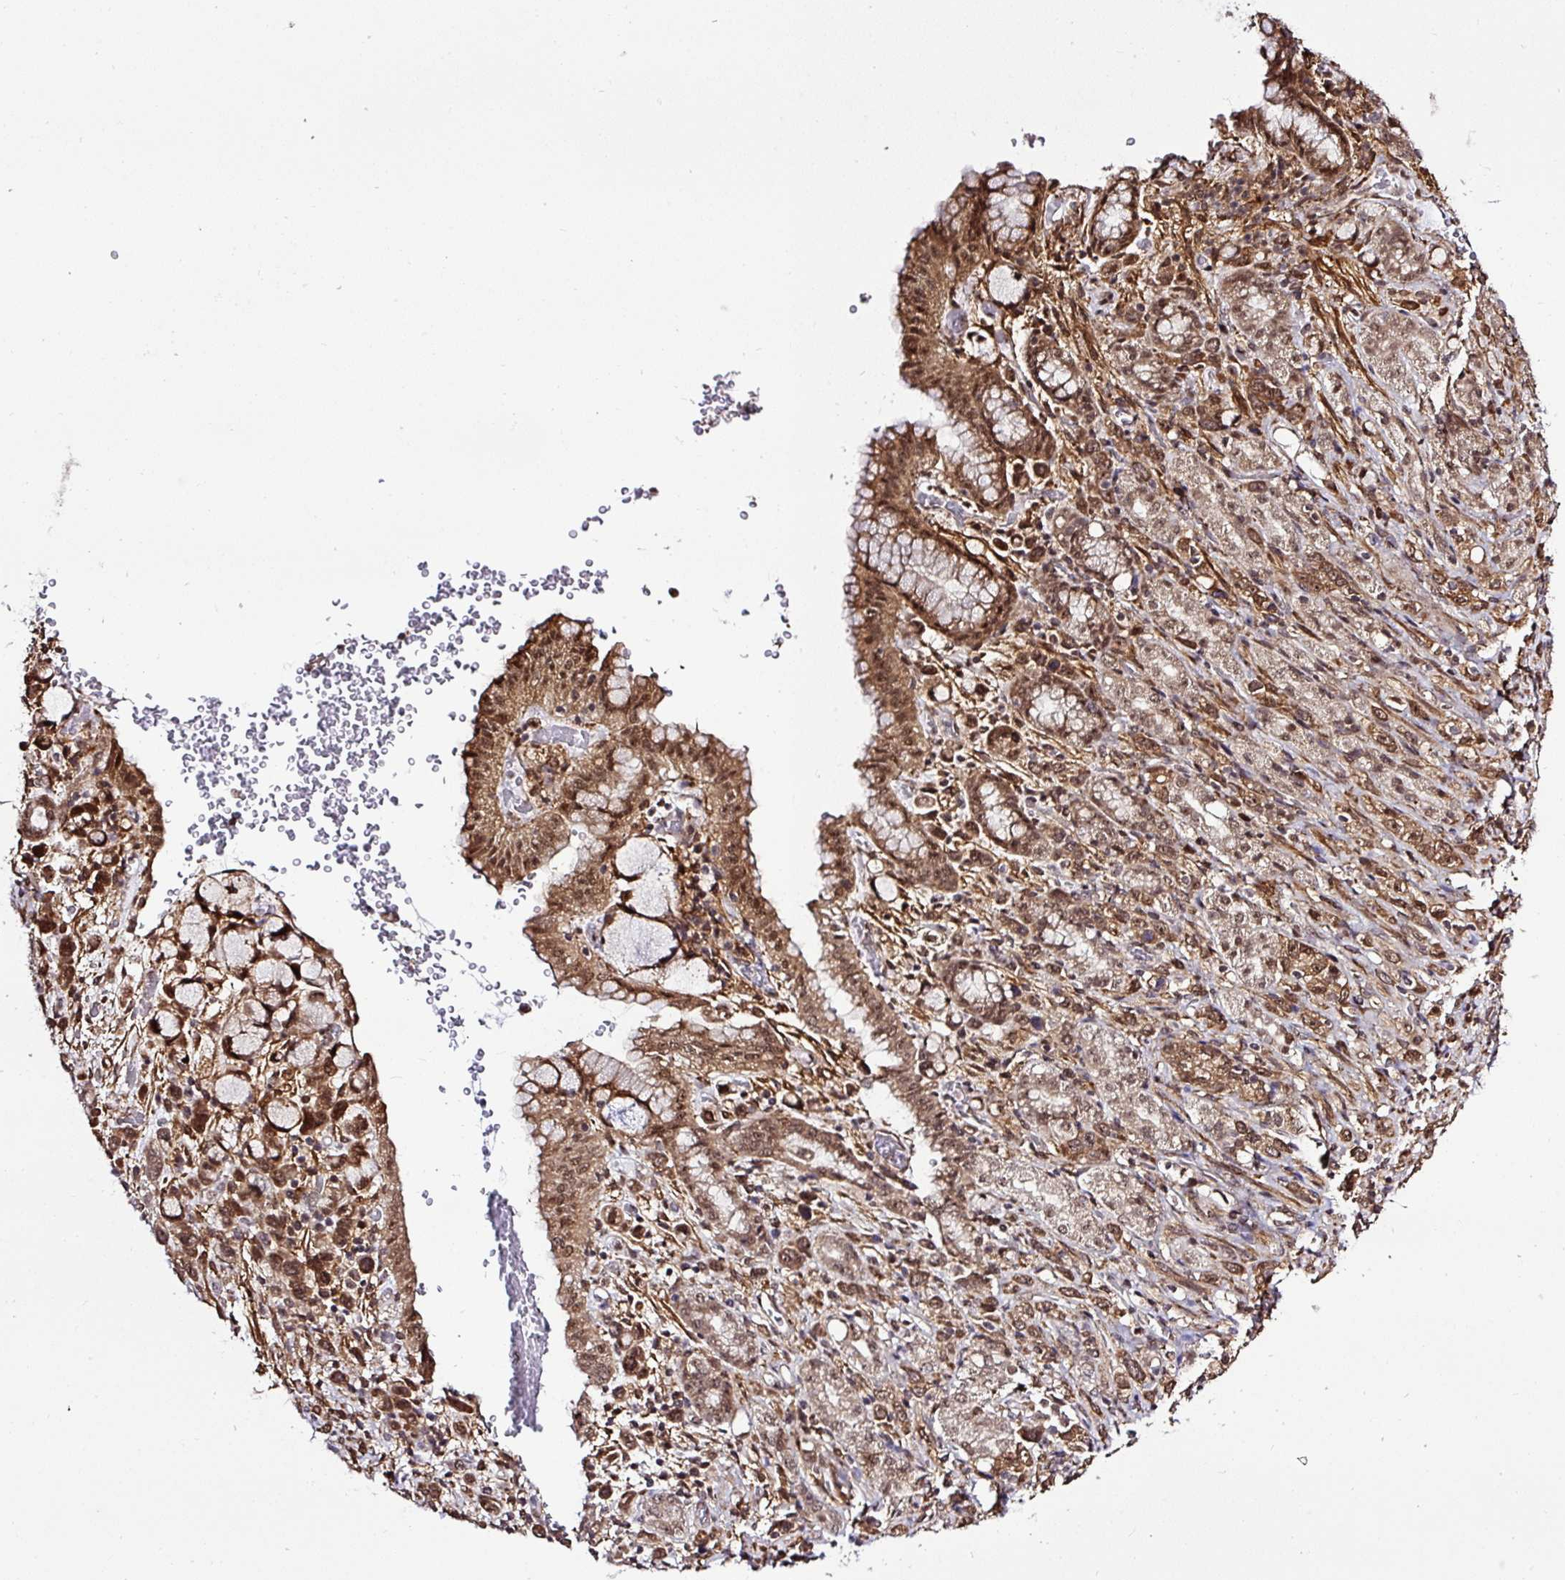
{"staining": {"intensity": "moderate", "quantity": ">75%", "location": "cytoplasmic/membranous,nuclear"}, "tissue": "stomach cancer", "cell_type": "Tumor cells", "image_type": "cancer", "snomed": [{"axis": "morphology", "description": "Adenocarcinoma, NOS"}, {"axis": "topography", "description": "Stomach"}], "caption": "Immunohistochemical staining of stomach cancer exhibits medium levels of moderate cytoplasmic/membranous and nuclear expression in about >75% of tumor cells. The protein of interest is shown in brown color, while the nuclei are stained blue.", "gene": "FAM153A", "patient": {"sex": "female", "age": 65}}